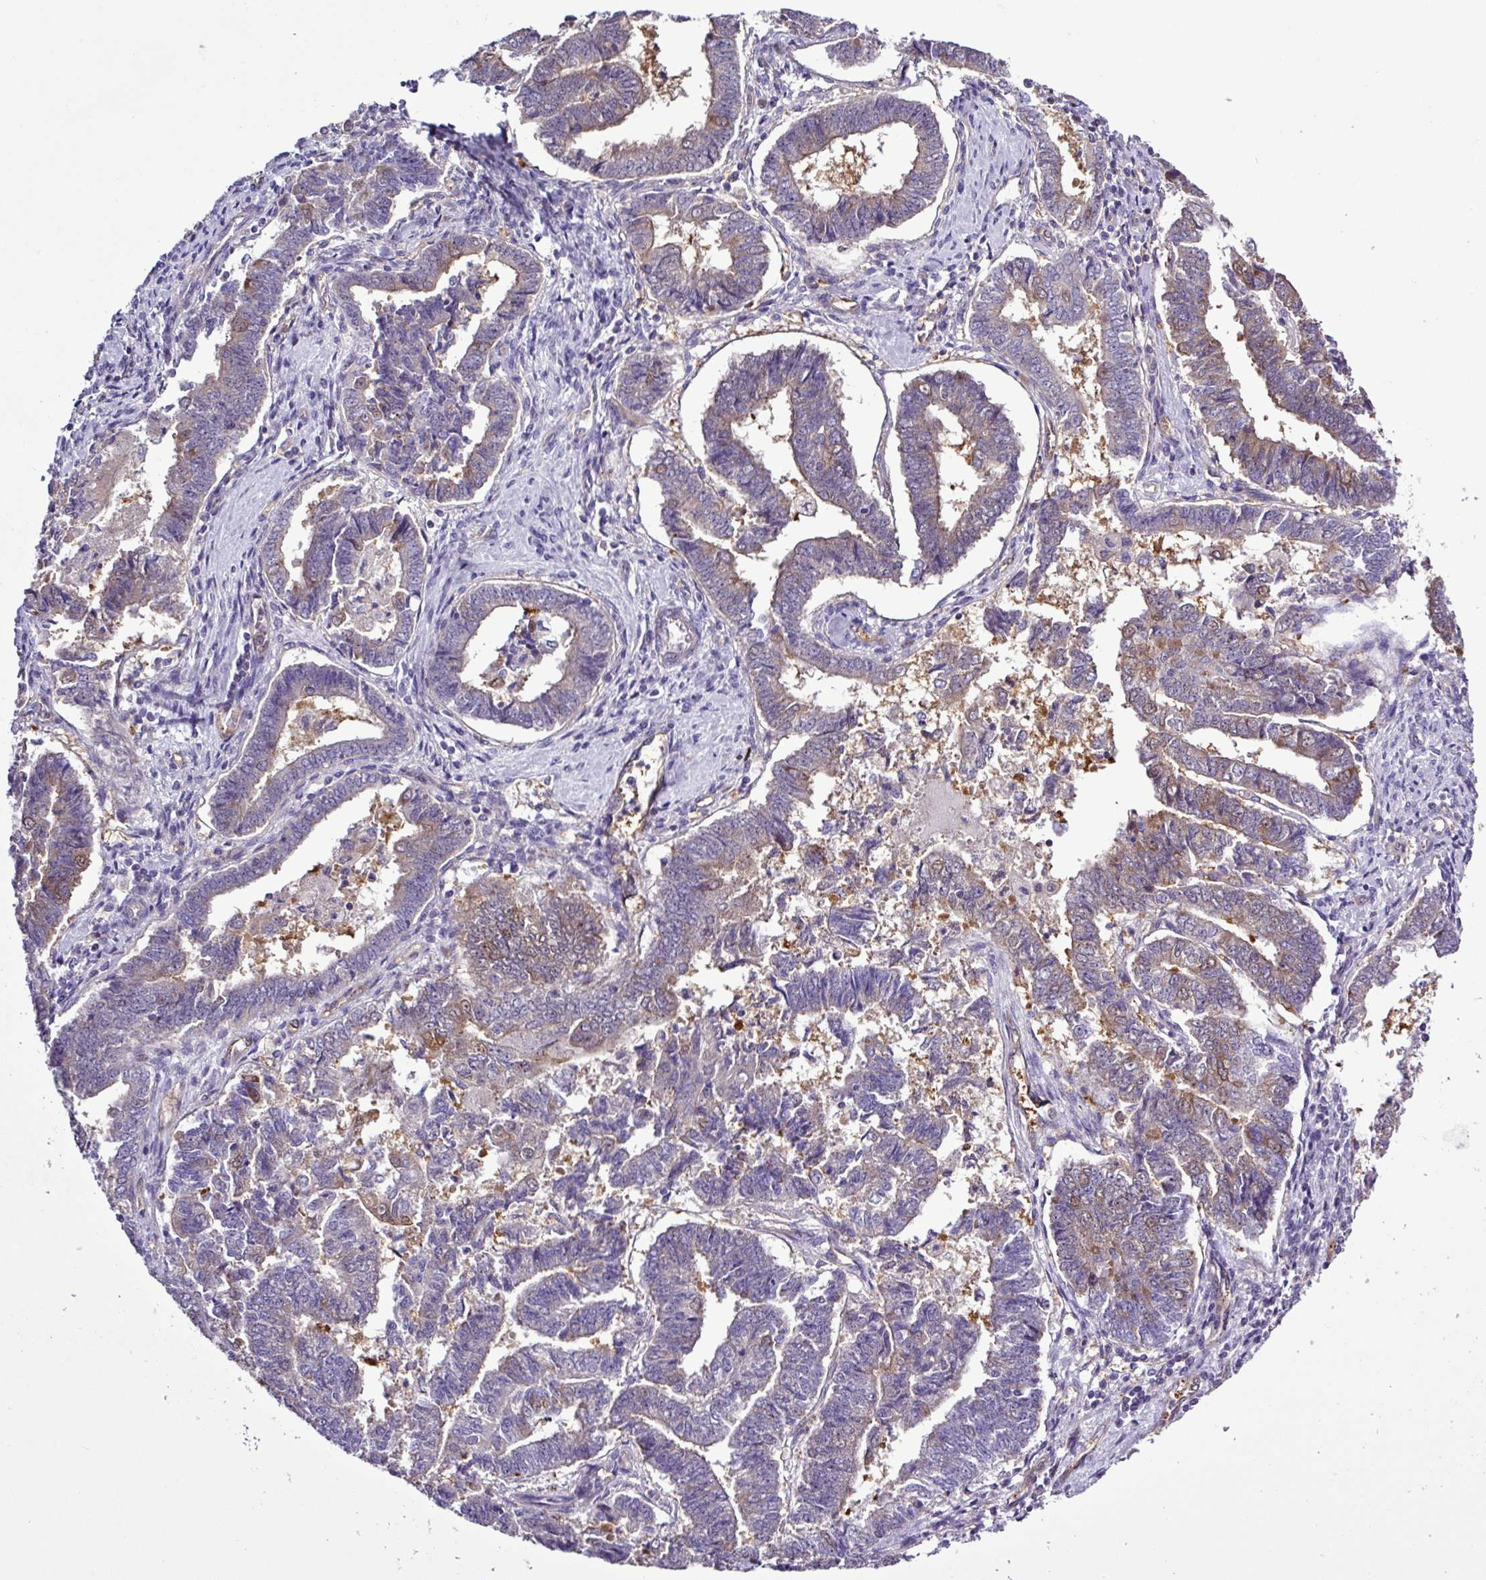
{"staining": {"intensity": "moderate", "quantity": "<25%", "location": "cytoplasmic/membranous"}, "tissue": "endometrial cancer", "cell_type": "Tumor cells", "image_type": "cancer", "snomed": [{"axis": "morphology", "description": "Adenocarcinoma, NOS"}, {"axis": "topography", "description": "Endometrium"}], "caption": "Protein expression analysis of adenocarcinoma (endometrial) reveals moderate cytoplasmic/membranous staining in about <25% of tumor cells.", "gene": "CARHSP1", "patient": {"sex": "female", "age": 72}}